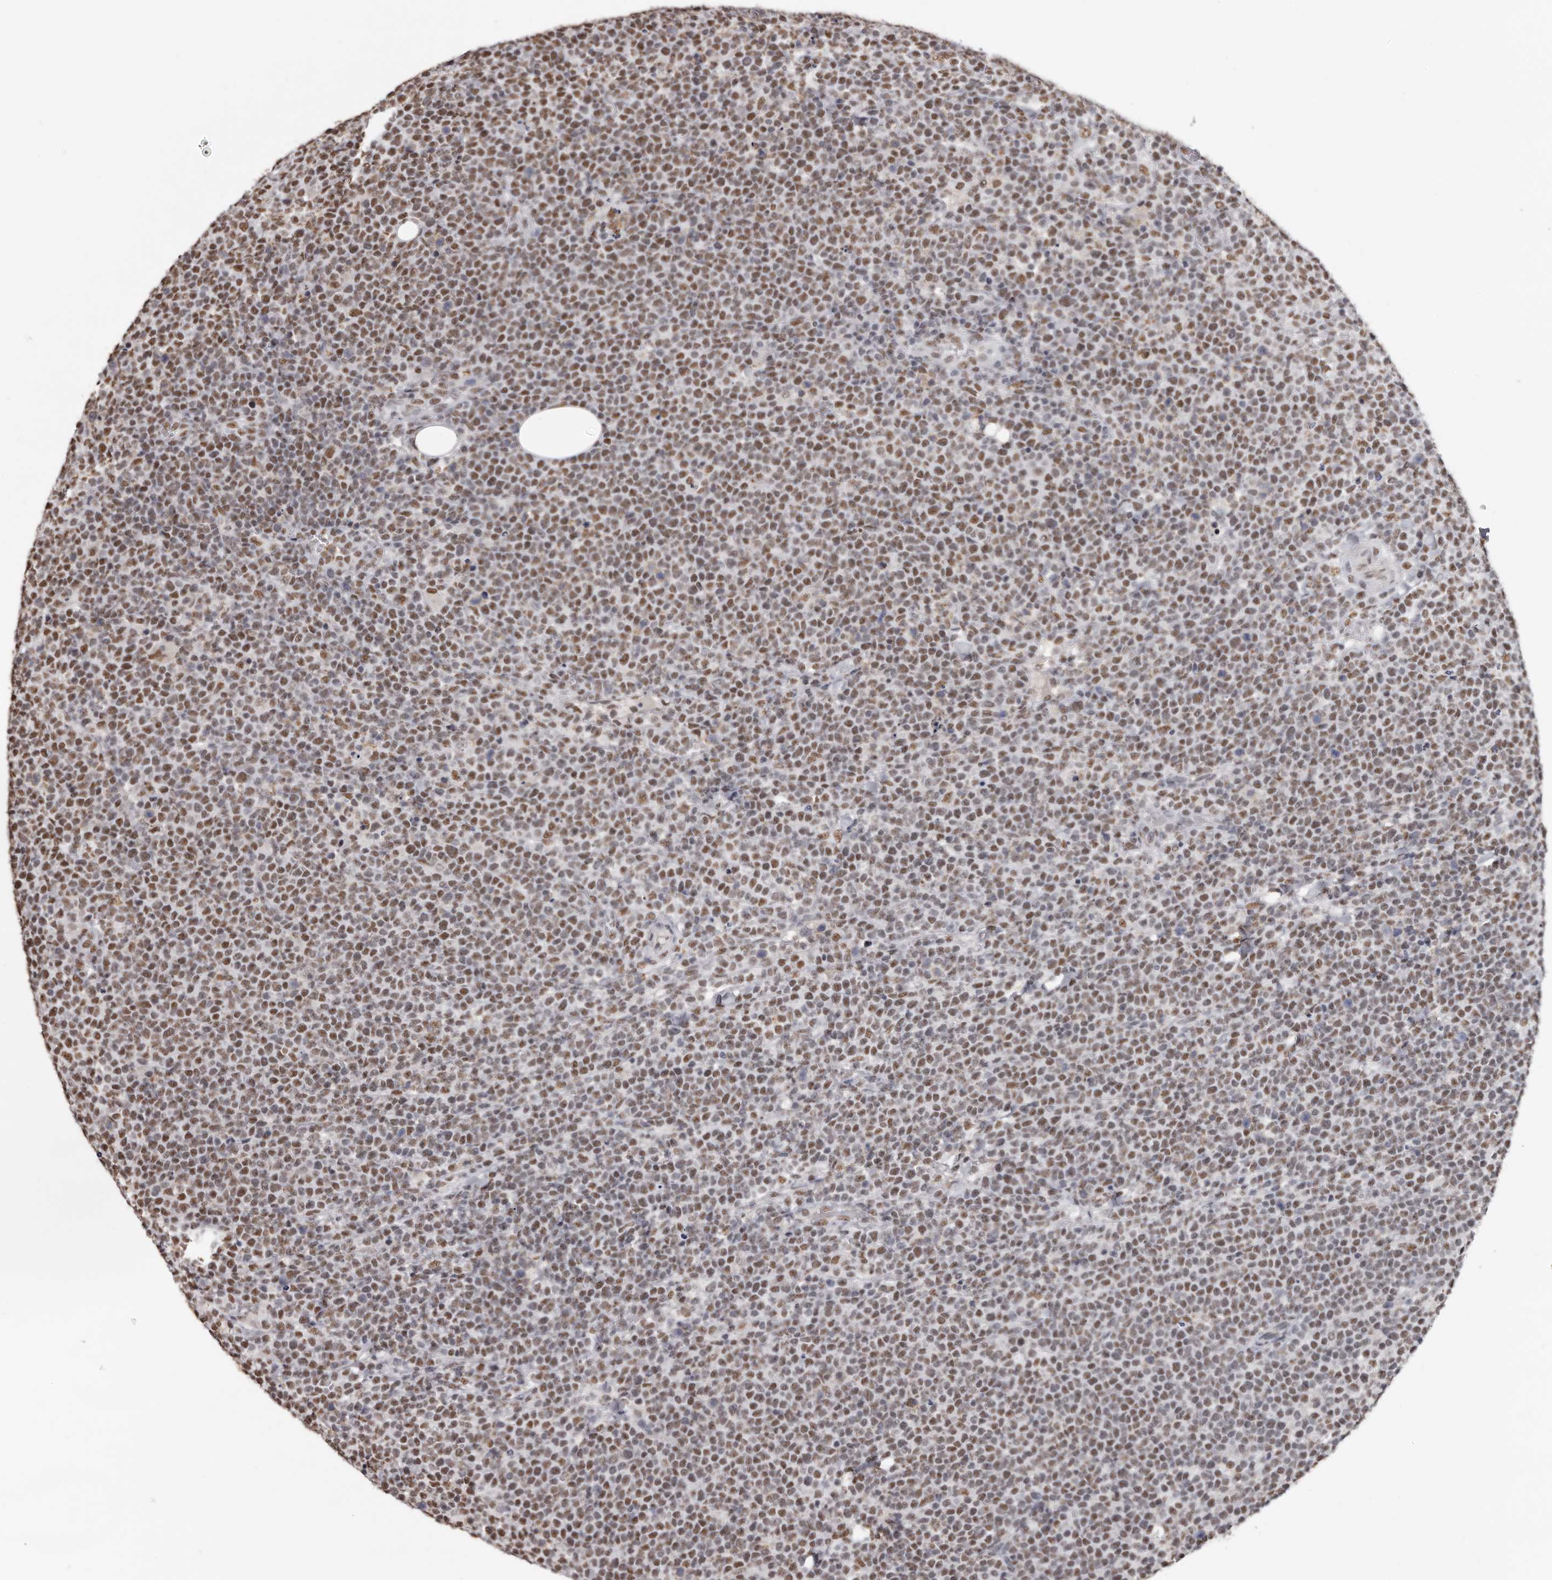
{"staining": {"intensity": "moderate", "quantity": ">75%", "location": "nuclear"}, "tissue": "lymphoma", "cell_type": "Tumor cells", "image_type": "cancer", "snomed": [{"axis": "morphology", "description": "Malignant lymphoma, non-Hodgkin's type, High grade"}, {"axis": "topography", "description": "Lymph node"}], "caption": "DAB (3,3'-diaminobenzidine) immunohistochemical staining of high-grade malignant lymphoma, non-Hodgkin's type reveals moderate nuclear protein positivity in about >75% of tumor cells.", "gene": "SCAF4", "patient": {"sex": "male", "age": 61}}